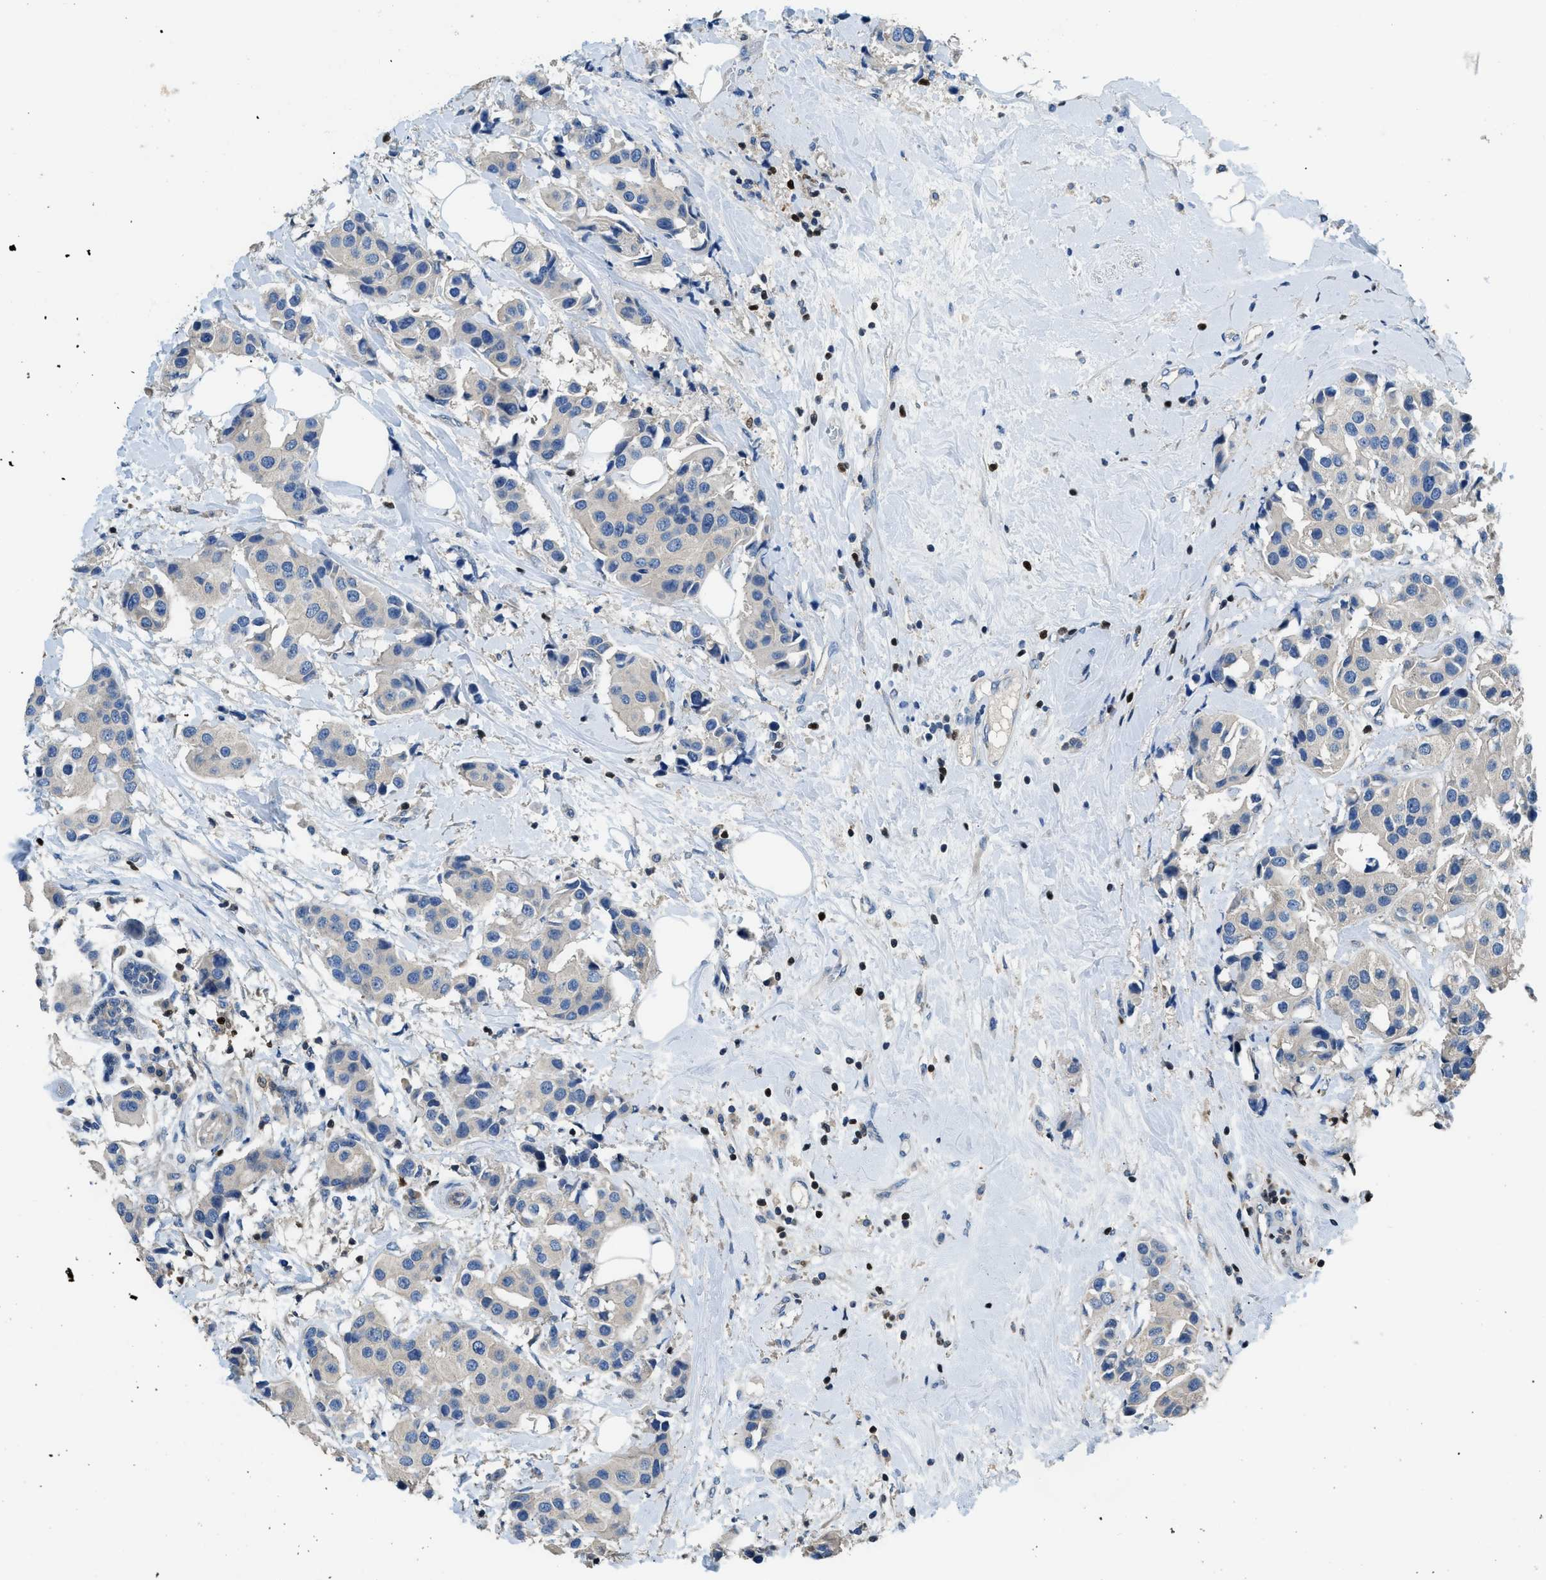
{"staining": {"intensity": "weak", "quantity": "<25%", "location": "cytoplasmic/membranous"}, "tissue": "breast cancer", "cell_type": "Tumor cells", "image_type": "cancer", "snomed": [{"axis": "morphology", "description": "Normal tissue, NOS"}, {"axis": "morphology", "description": "Duct carcinoma"}, {"axis": "topography", "description": "Breast"}], "caption": "High magnification brightfield microscopy of breast cancer stained with DAB (brown) and counterstained with hematoxylin (blue): tumor cells show no significant expression.", "gene": "TOX", "patient": {"sex": "female", "age": 39}}